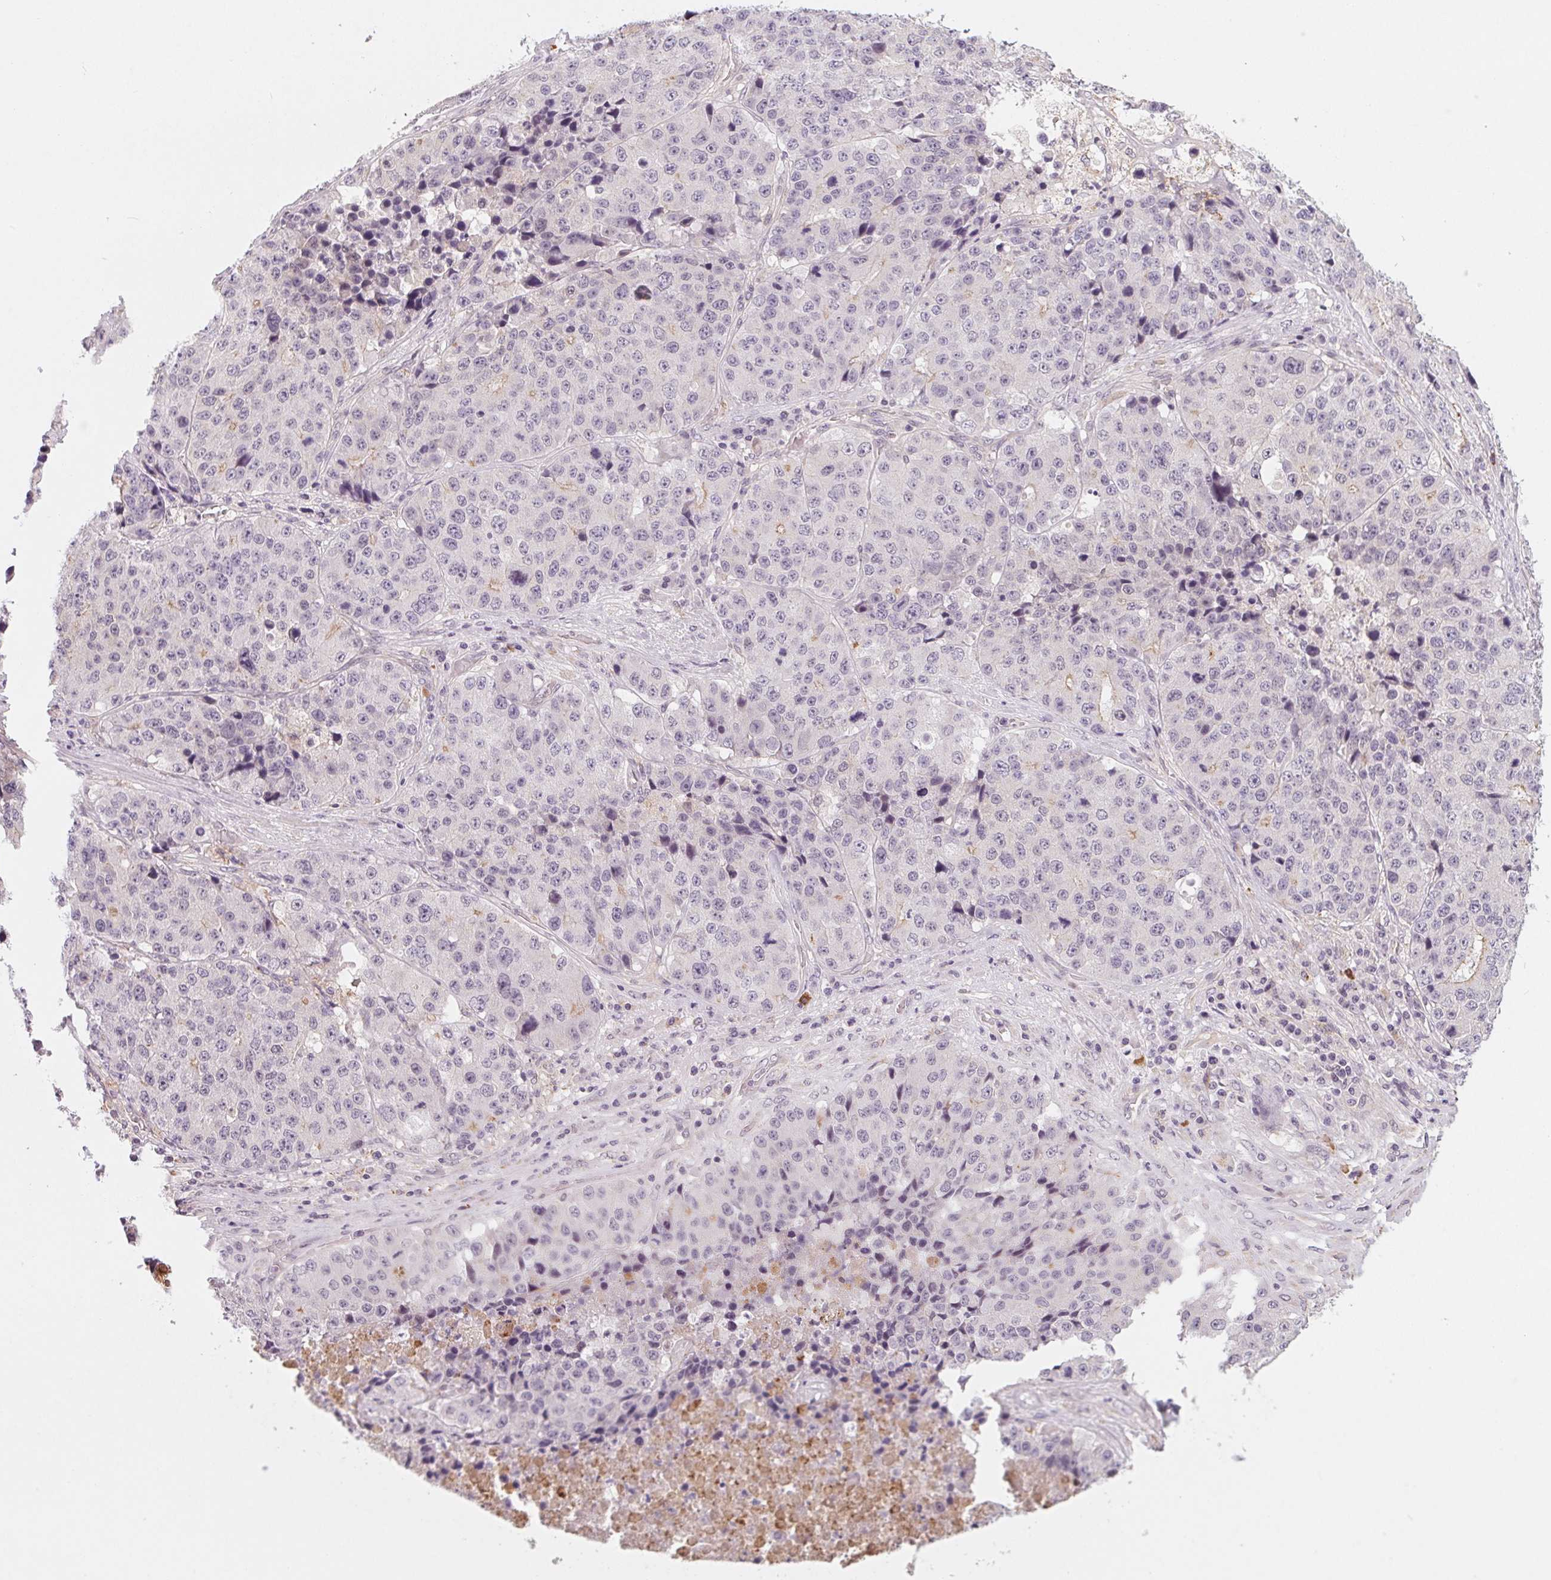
{"staining": {"intensity": "negative", "quantity": "none", "location": "none"}, "tissue": "stomach cancer", "cell_type": "Tumor cells", "image_type": "cancer", "snomed": [{"axis": "morphology", "description": "Adenocarcinoma, NOS"}, {"axis": "topography", "description": "Stomach"}], "caption": "Photomicrograph shows no protein expression in tumor cells of stomach adenocarcinoma tissue.", "gene": "CFC1", "patient": {"sex": "male", "age": 71}}